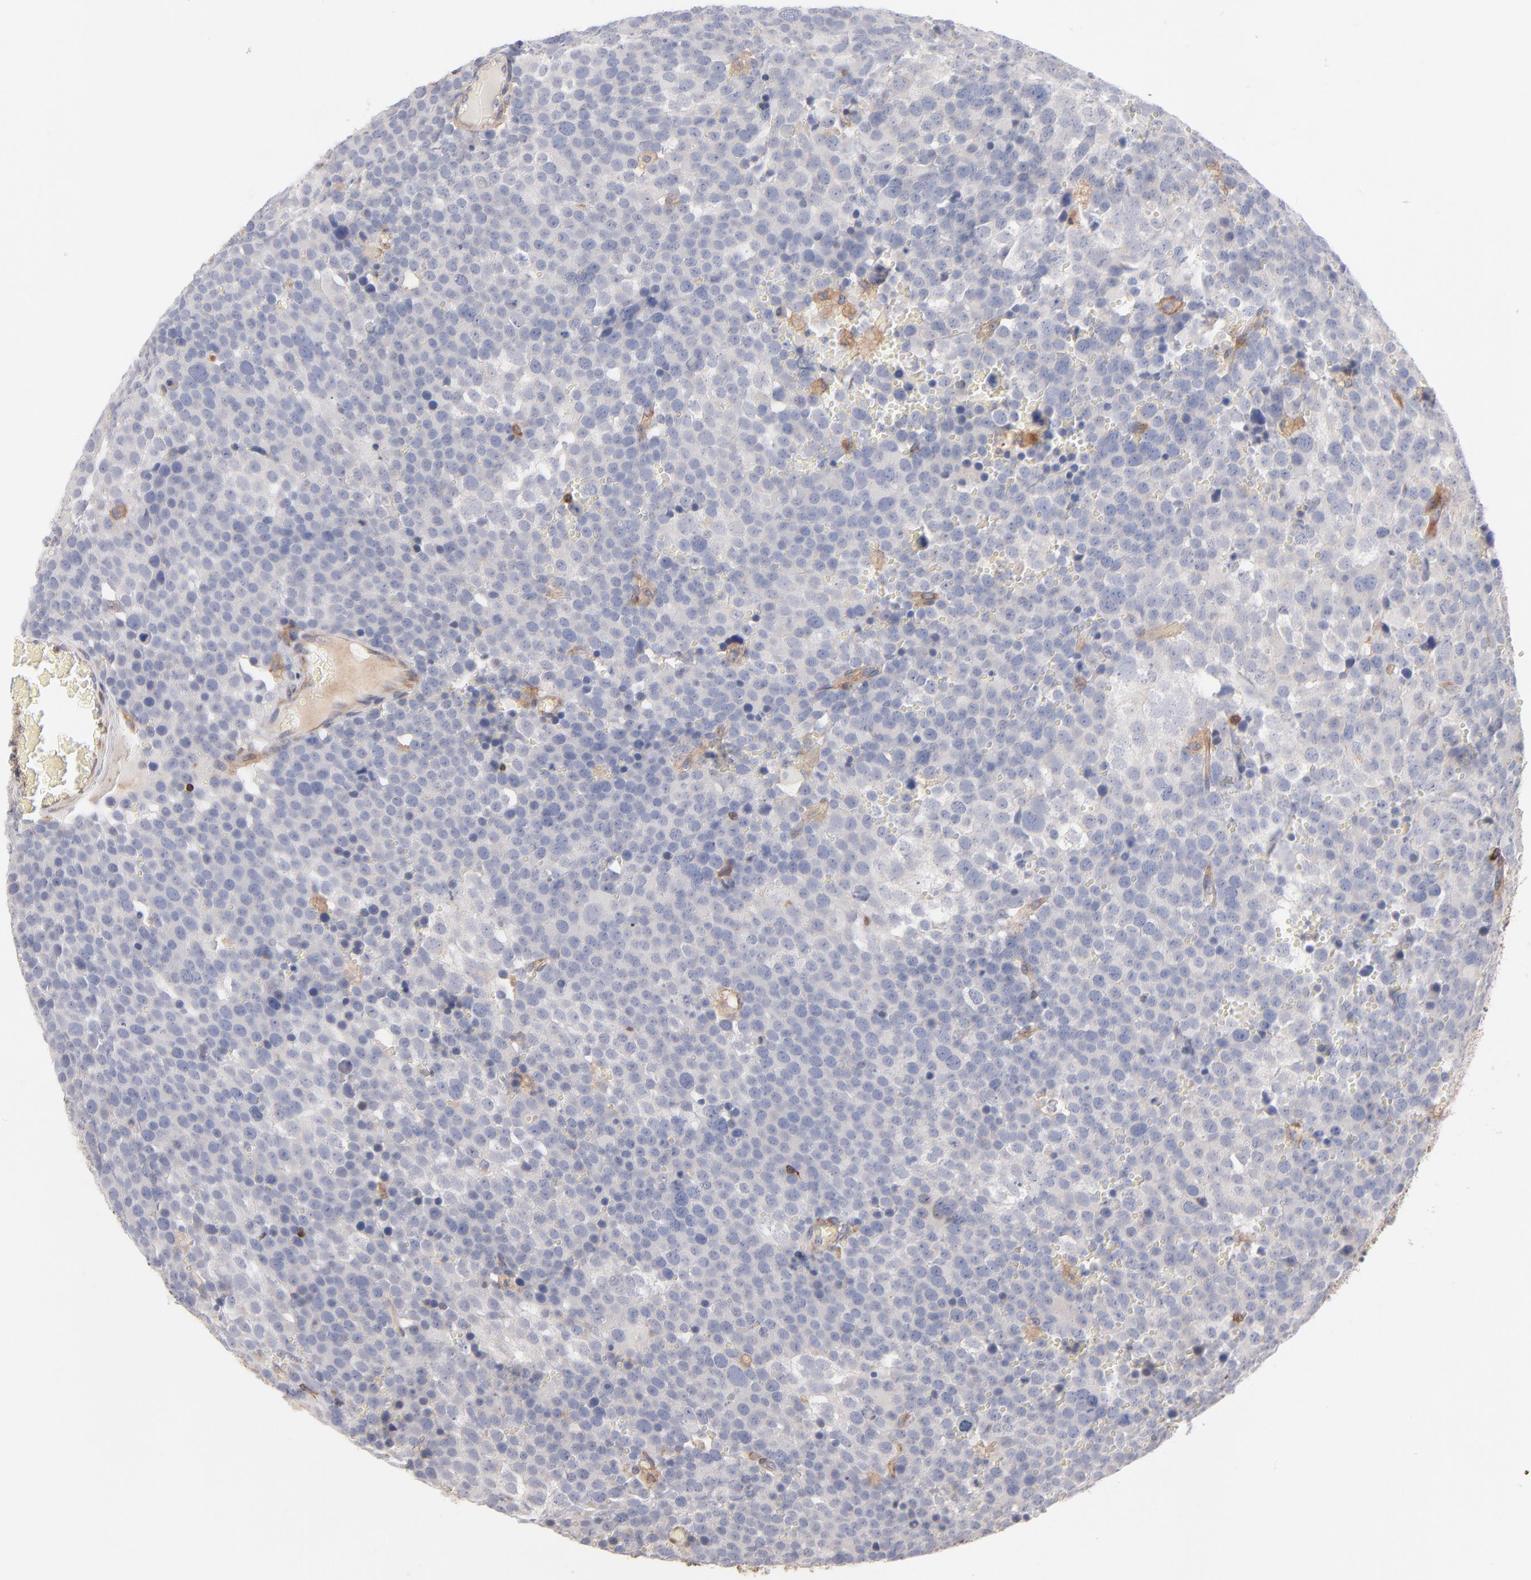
{"staining": {"intensity": "negative", "quantity": "none", "location": "none"}, "tissue": "testis cancer", "cell_type": "Tumor cells", "image_type": "cancer", "snomed": [{"axis": "morphology", "description": "Seminoma, NOS"}, {"axis": "topography", "description": "Testis"}], "caption": "Micrograph shows no protein expression in tumor cells of seminoma (testis) tissue. Brightfield microscopy of immunohistochemistry stained with DAB (3,3'-diaminobenzidine) (brown) and hematoxylin (blue), captured at high magnification.", "gene": "WIPF1", "patient": {"sex": "male", "age": 71}}